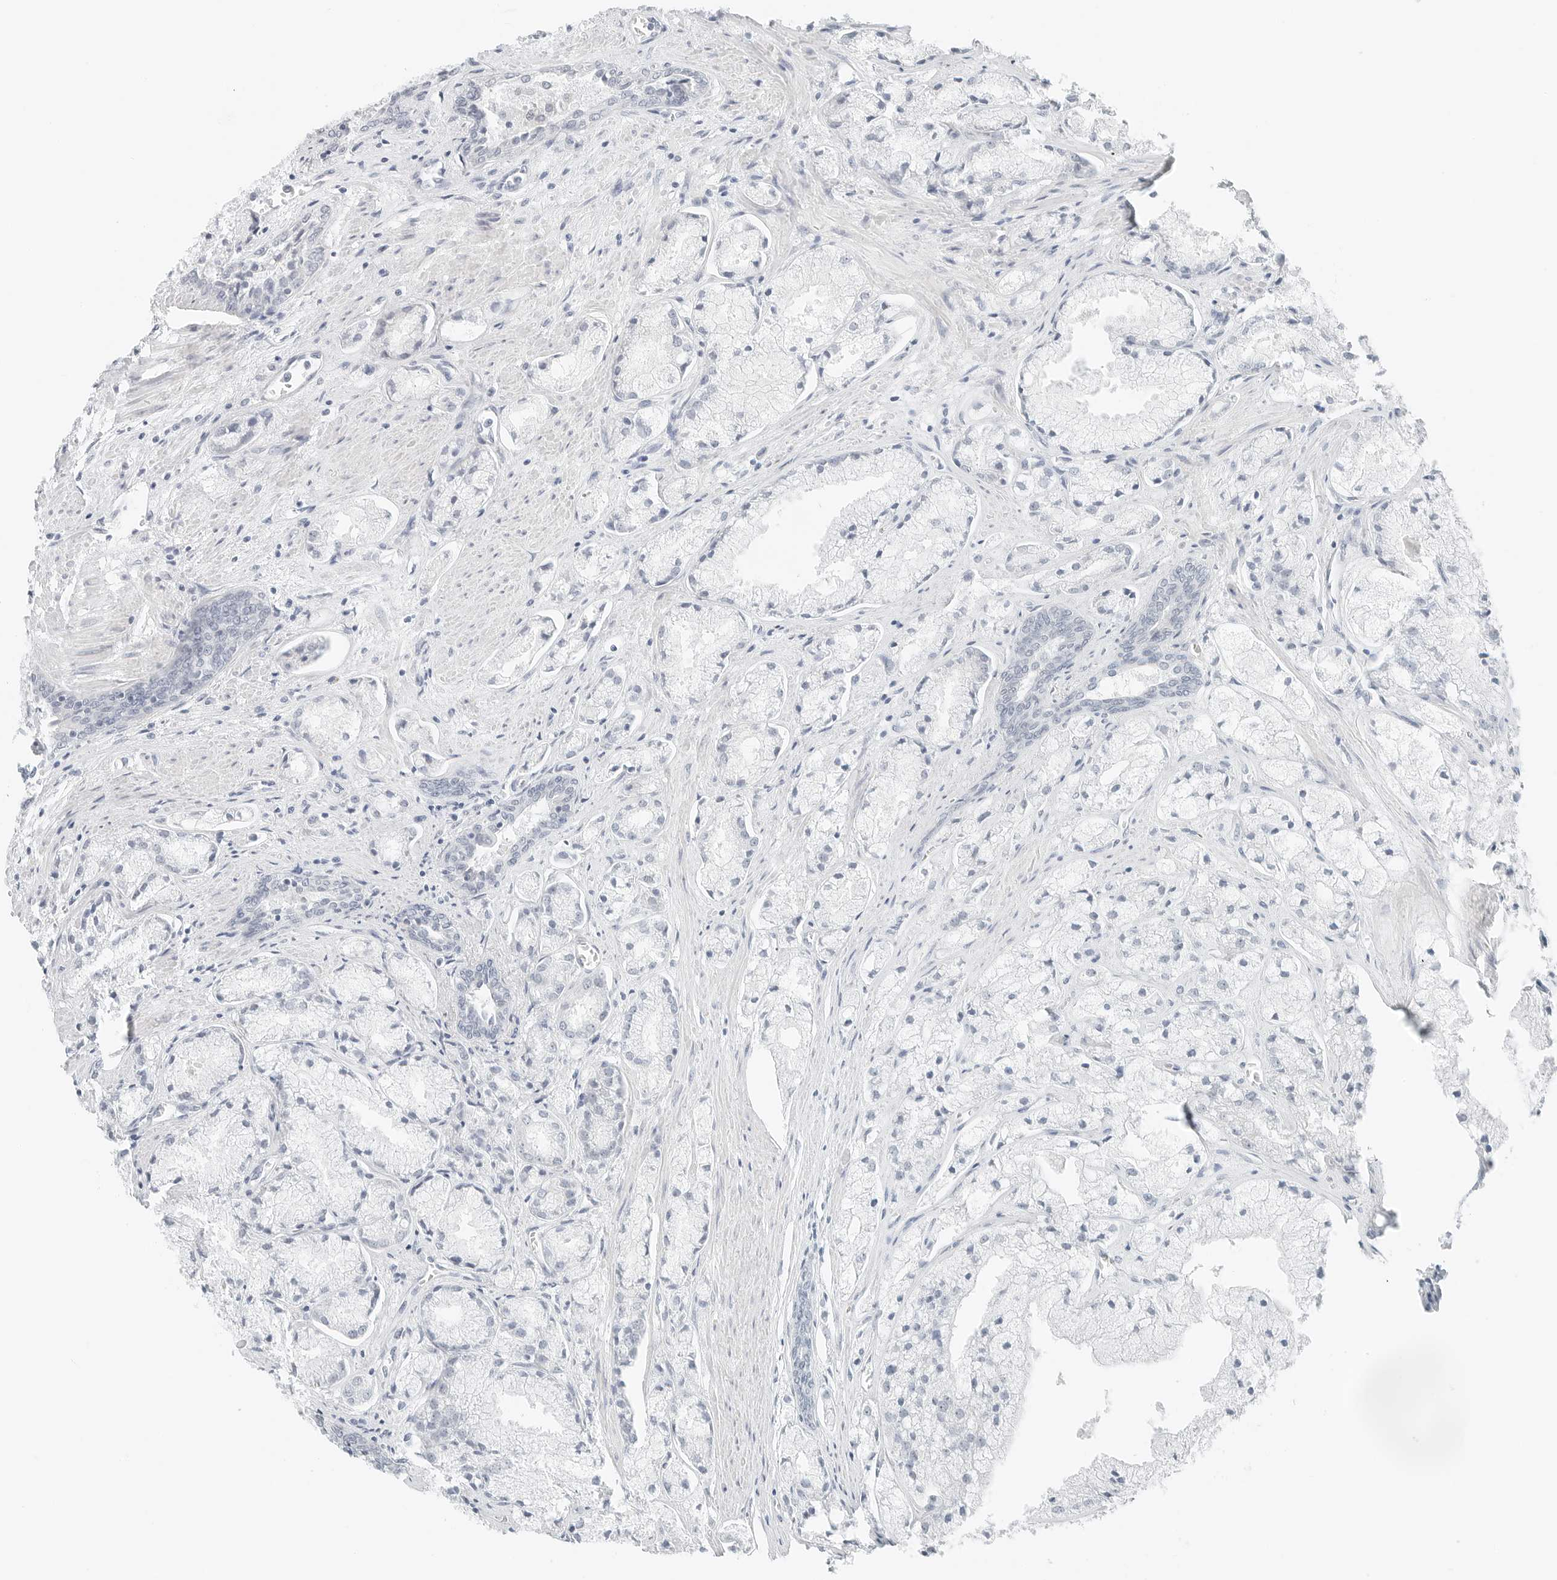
{"staining": {"intensity": "negative", "quantity": "none", "location": "none"}, "tissue": "prostate cancer", "cell_type": "Tumor cells", "image_type": "cancer", "snomed": [{"axis": "morphology", "description": "Adenocarcinoma, High grade"}, {"axis": "topography", "description": "Prostate"}], "caption": "Immunohistochemistry image of neoplastic tissue: human prostate cancer (adenocarcinoma (high-grade)) stained with DAB (3,3'-diaminobenzidine) reveals no significant protein staining in tumor cells. (DAB IHC visualized using brightfield microscopy, high magnification).", "gene": "CCSAP", "patient": {"sex": "male", "age": 50}}